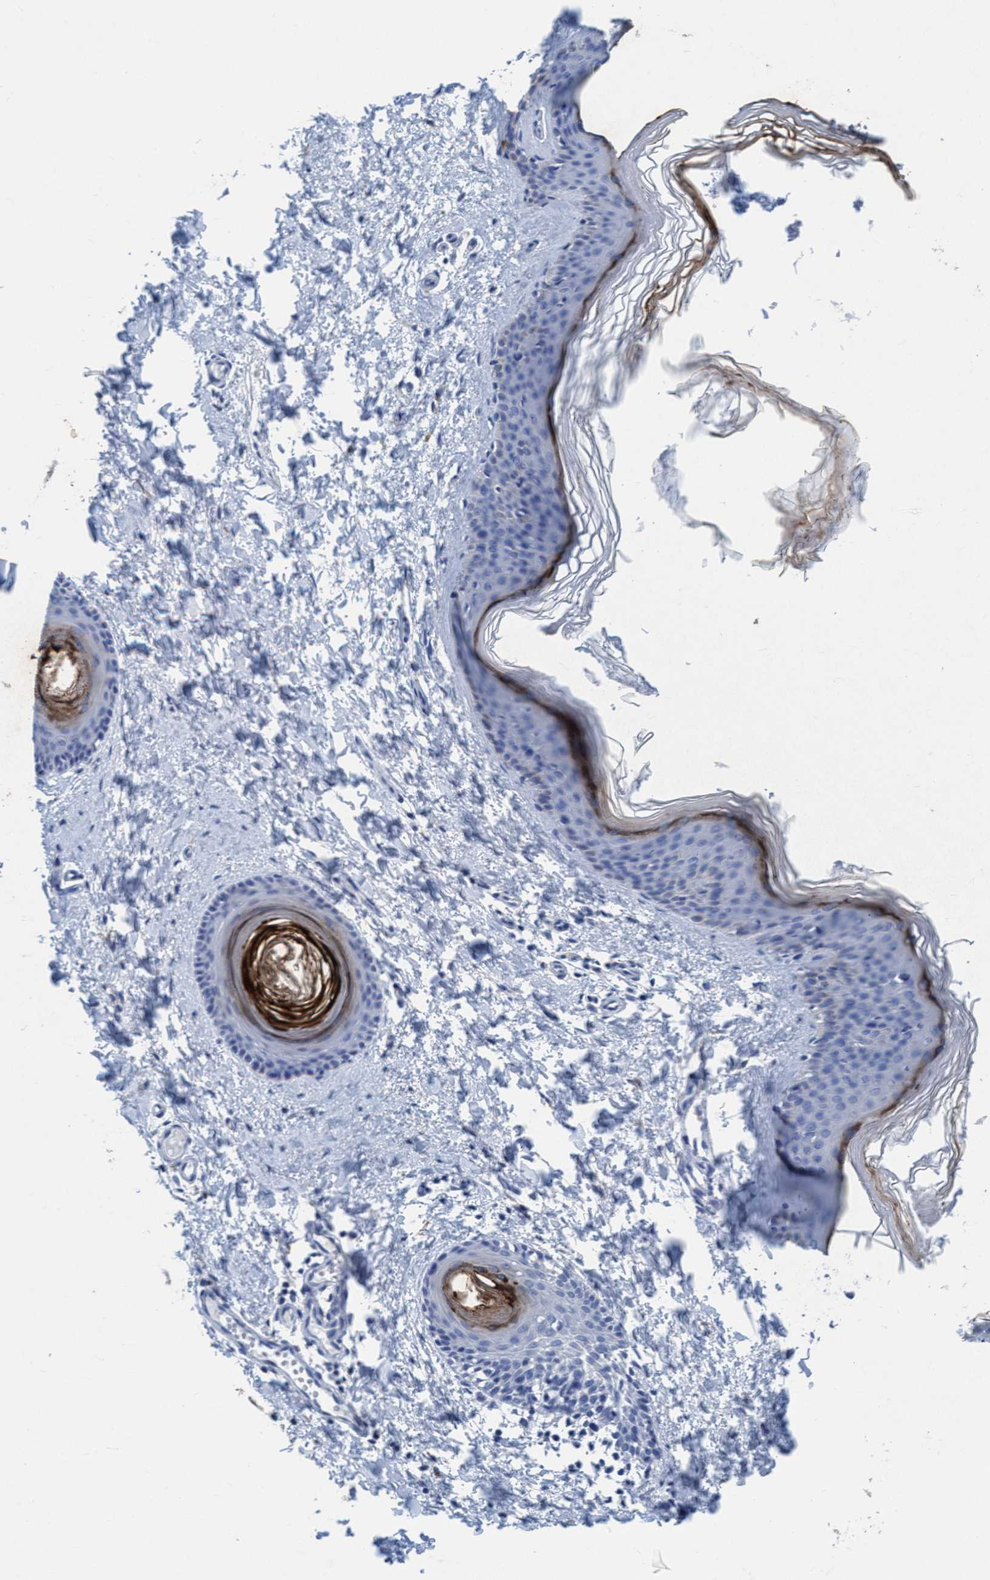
{"staining": {"intensity": "negative", "quantity": "none", "location": "none"}, "tissue": "skin", "cell_type": "Fibroblasts", "image_type": "normal", "snomed": [{"axis": "morphology", "description": "Normal tissue, NOS"}, {"axis": "topography", "description": "Skin"}], "caption": "This is an IHC photomicrograph of benign human skin. There is no positivity in fibroblasts.", "gene": "DNAI1", "patient": {"sex": "female", "age": 27}}